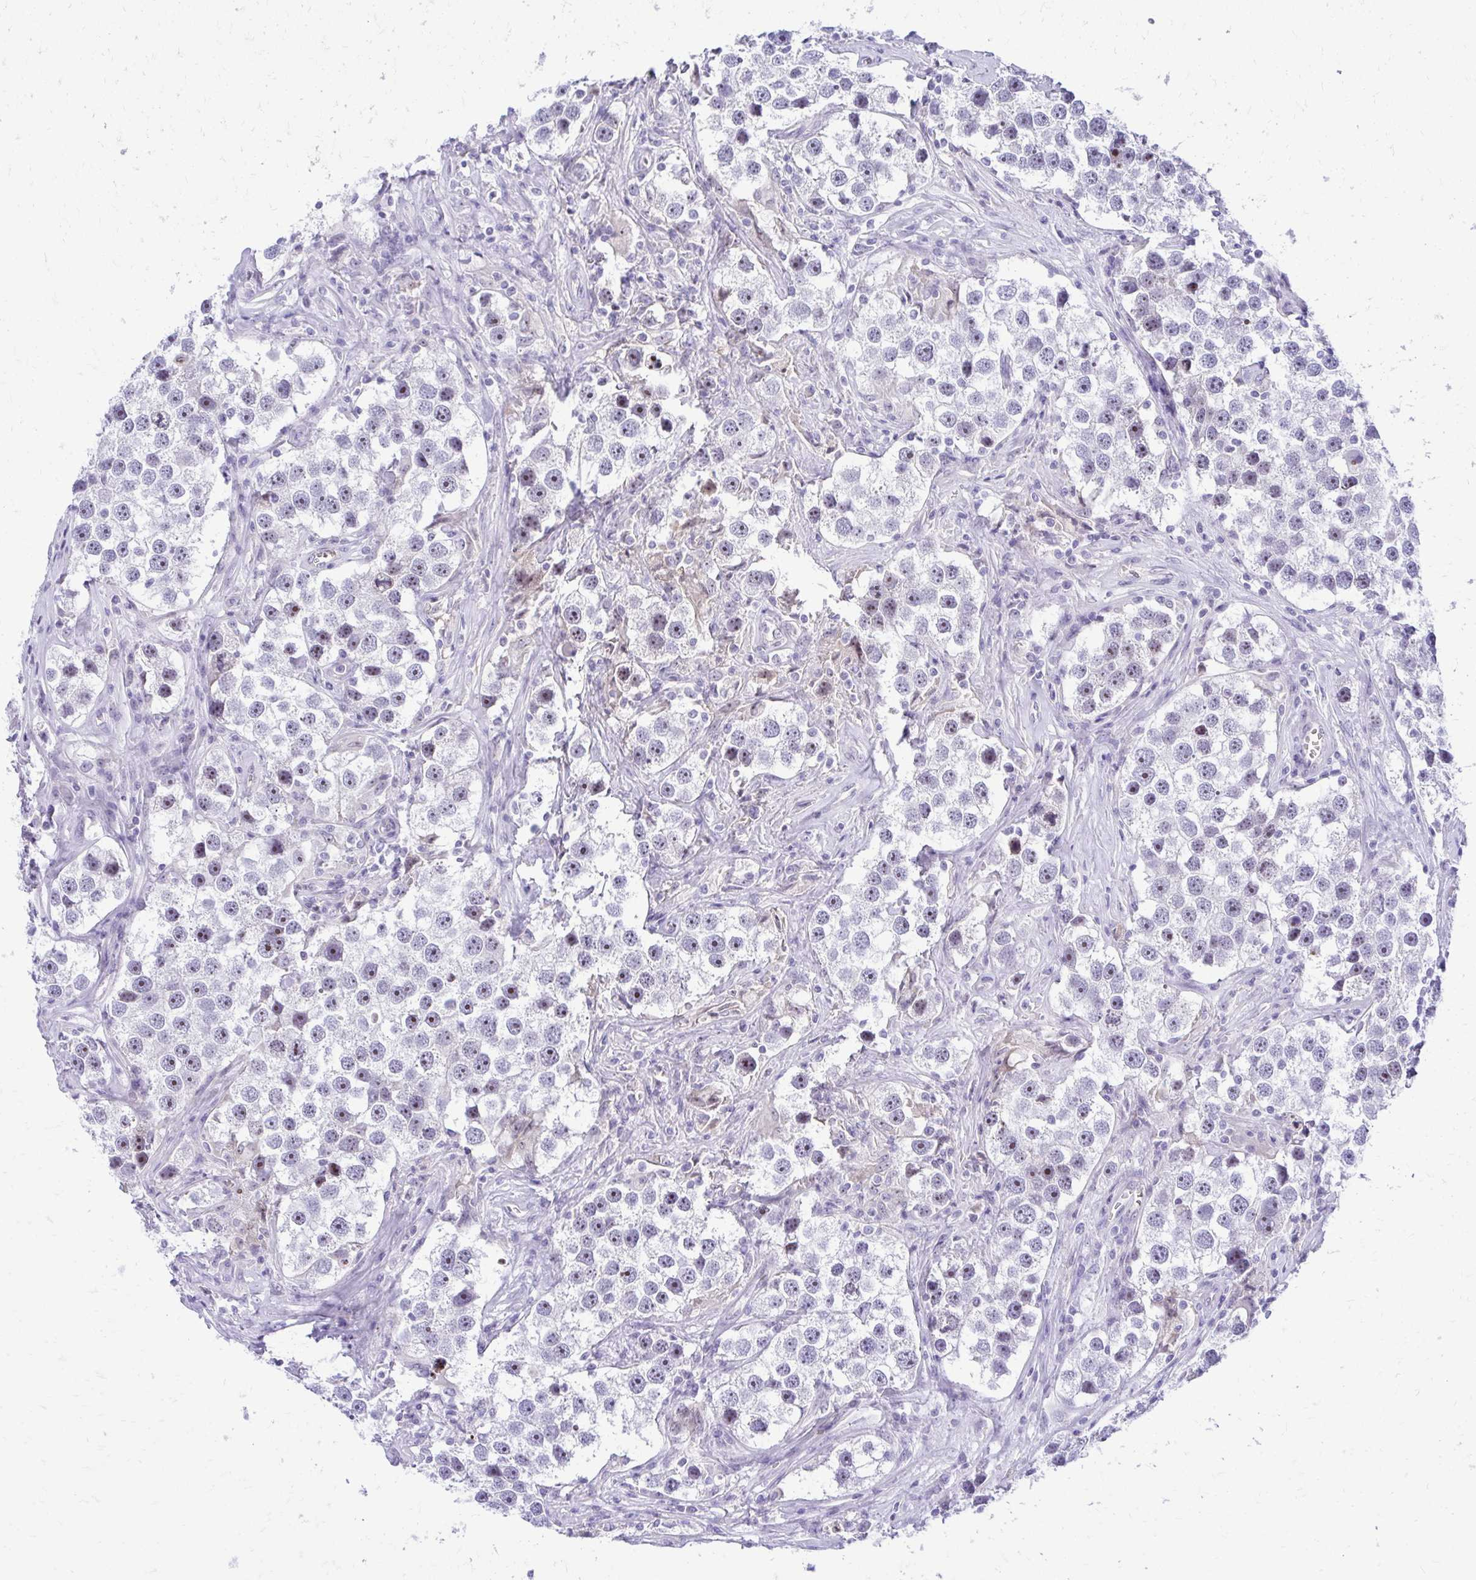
{"staining": {"intensity": "strong", "quantity": "25%-75%", "location": "nuclear"}, "tissue": "testis cancer", "cell_type": "Tumor cells", "image_type": "cancer", "snomed": [{"axis": "morphology", "description": "Seminoma, NOS"}, {"axis": "topography", "description": "Testis"}], "caption": "There is high levels of strong nuclear positivity in tumor cells of seminoma (testis), as demonstrated by immunohistochemical staining (brown color).", "gene": "NIFK", "patient": {"sex": "male", "age": 49}}